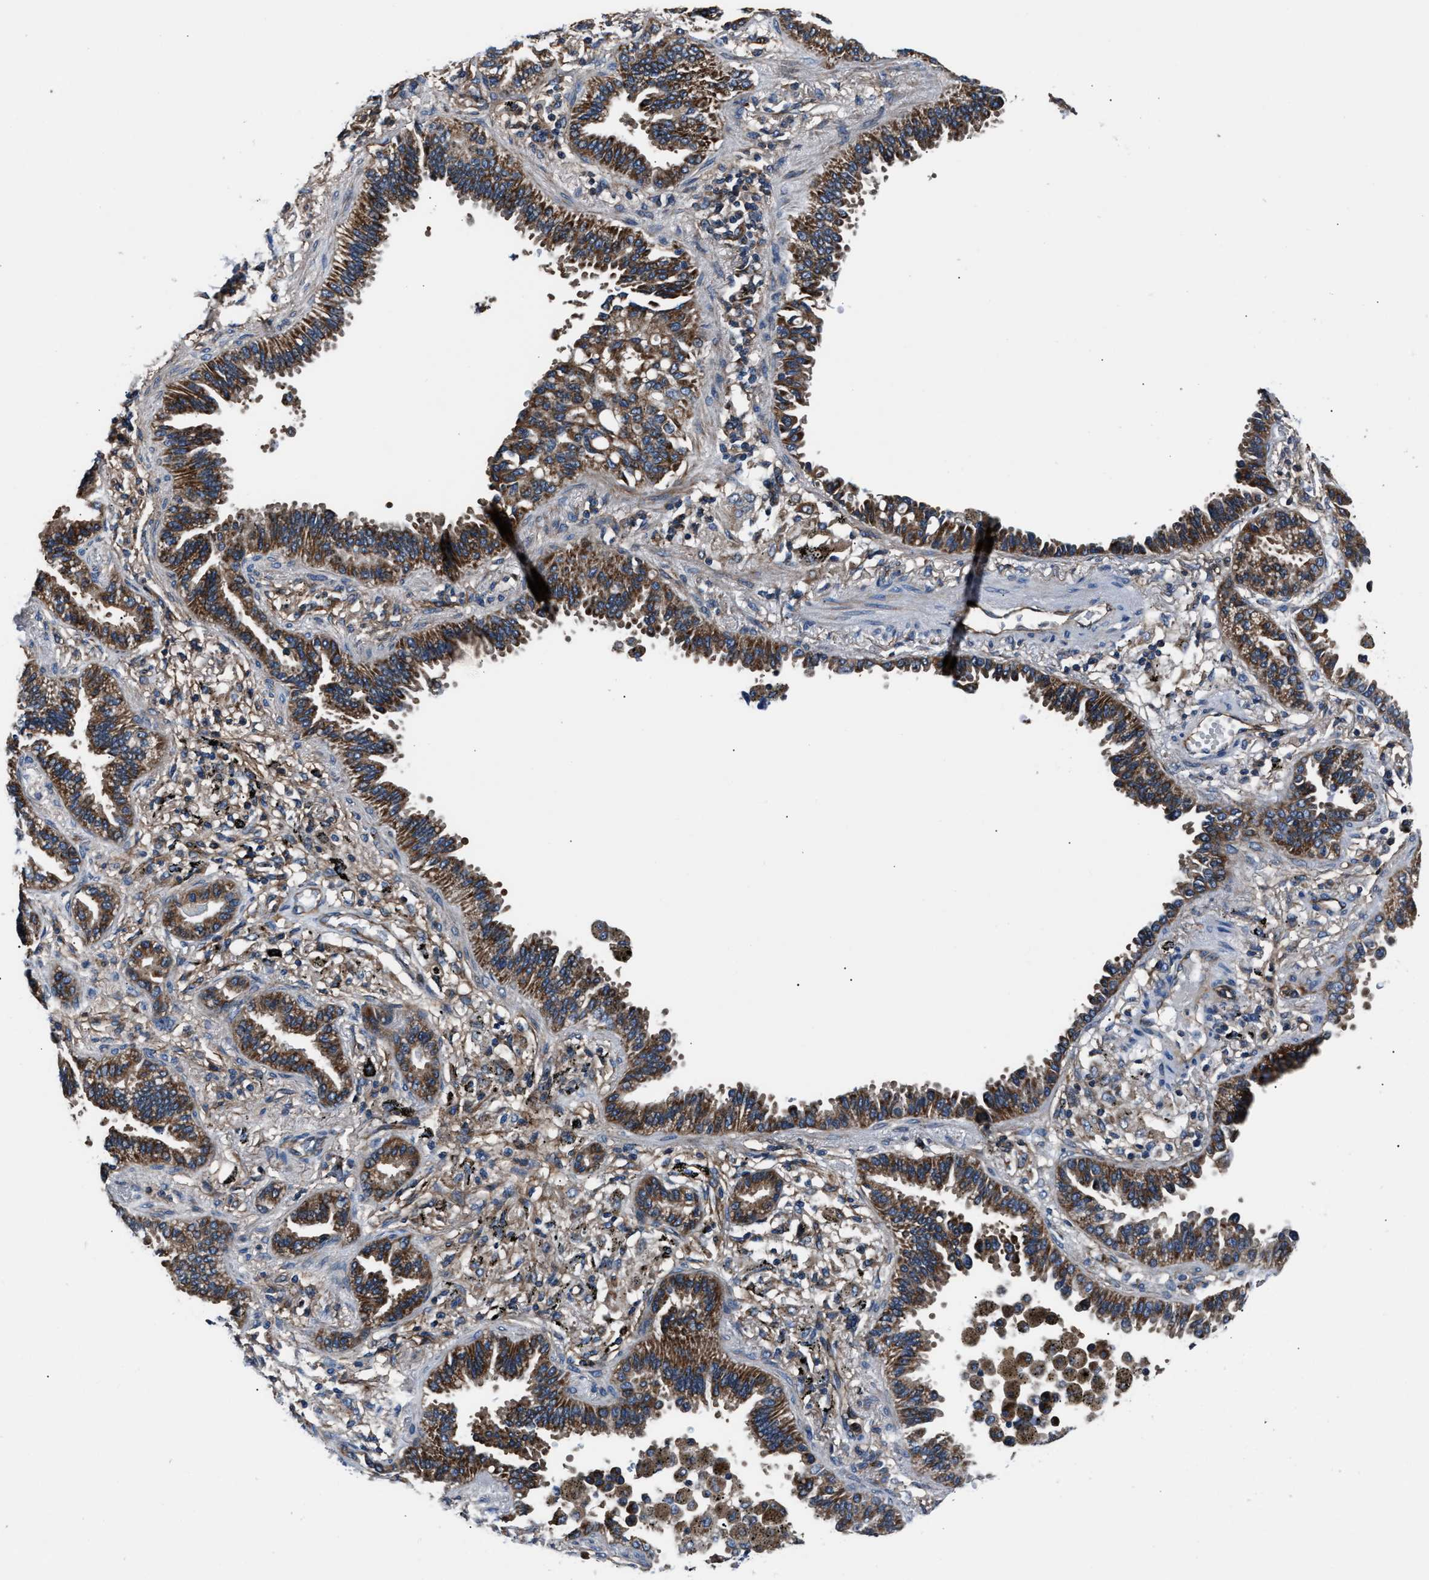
{"staining": {"intensity": "moderate", "quantity": ">75%", "location": "cytoplasmic/membranous"}, "tissue": "lung cancer", "cell_type": "Tumor cells", "image_type": "cancer", "snomed": [{"axis": "morphology", "description": "Normal tissue, NOS"}, {"axis": "morphology", "description": "Adenocarcinoma, NOS"}, {"axis": "topography", "description": "Lung"}], "caption": "This histopathology image exhibits IHC staining of lung cancer, with medium moderate cytoplasmic/membranous expression in approximately >75% of tumor cells.", "gene": "GGCT", "patient": {"sex": "male", "age": 59}}